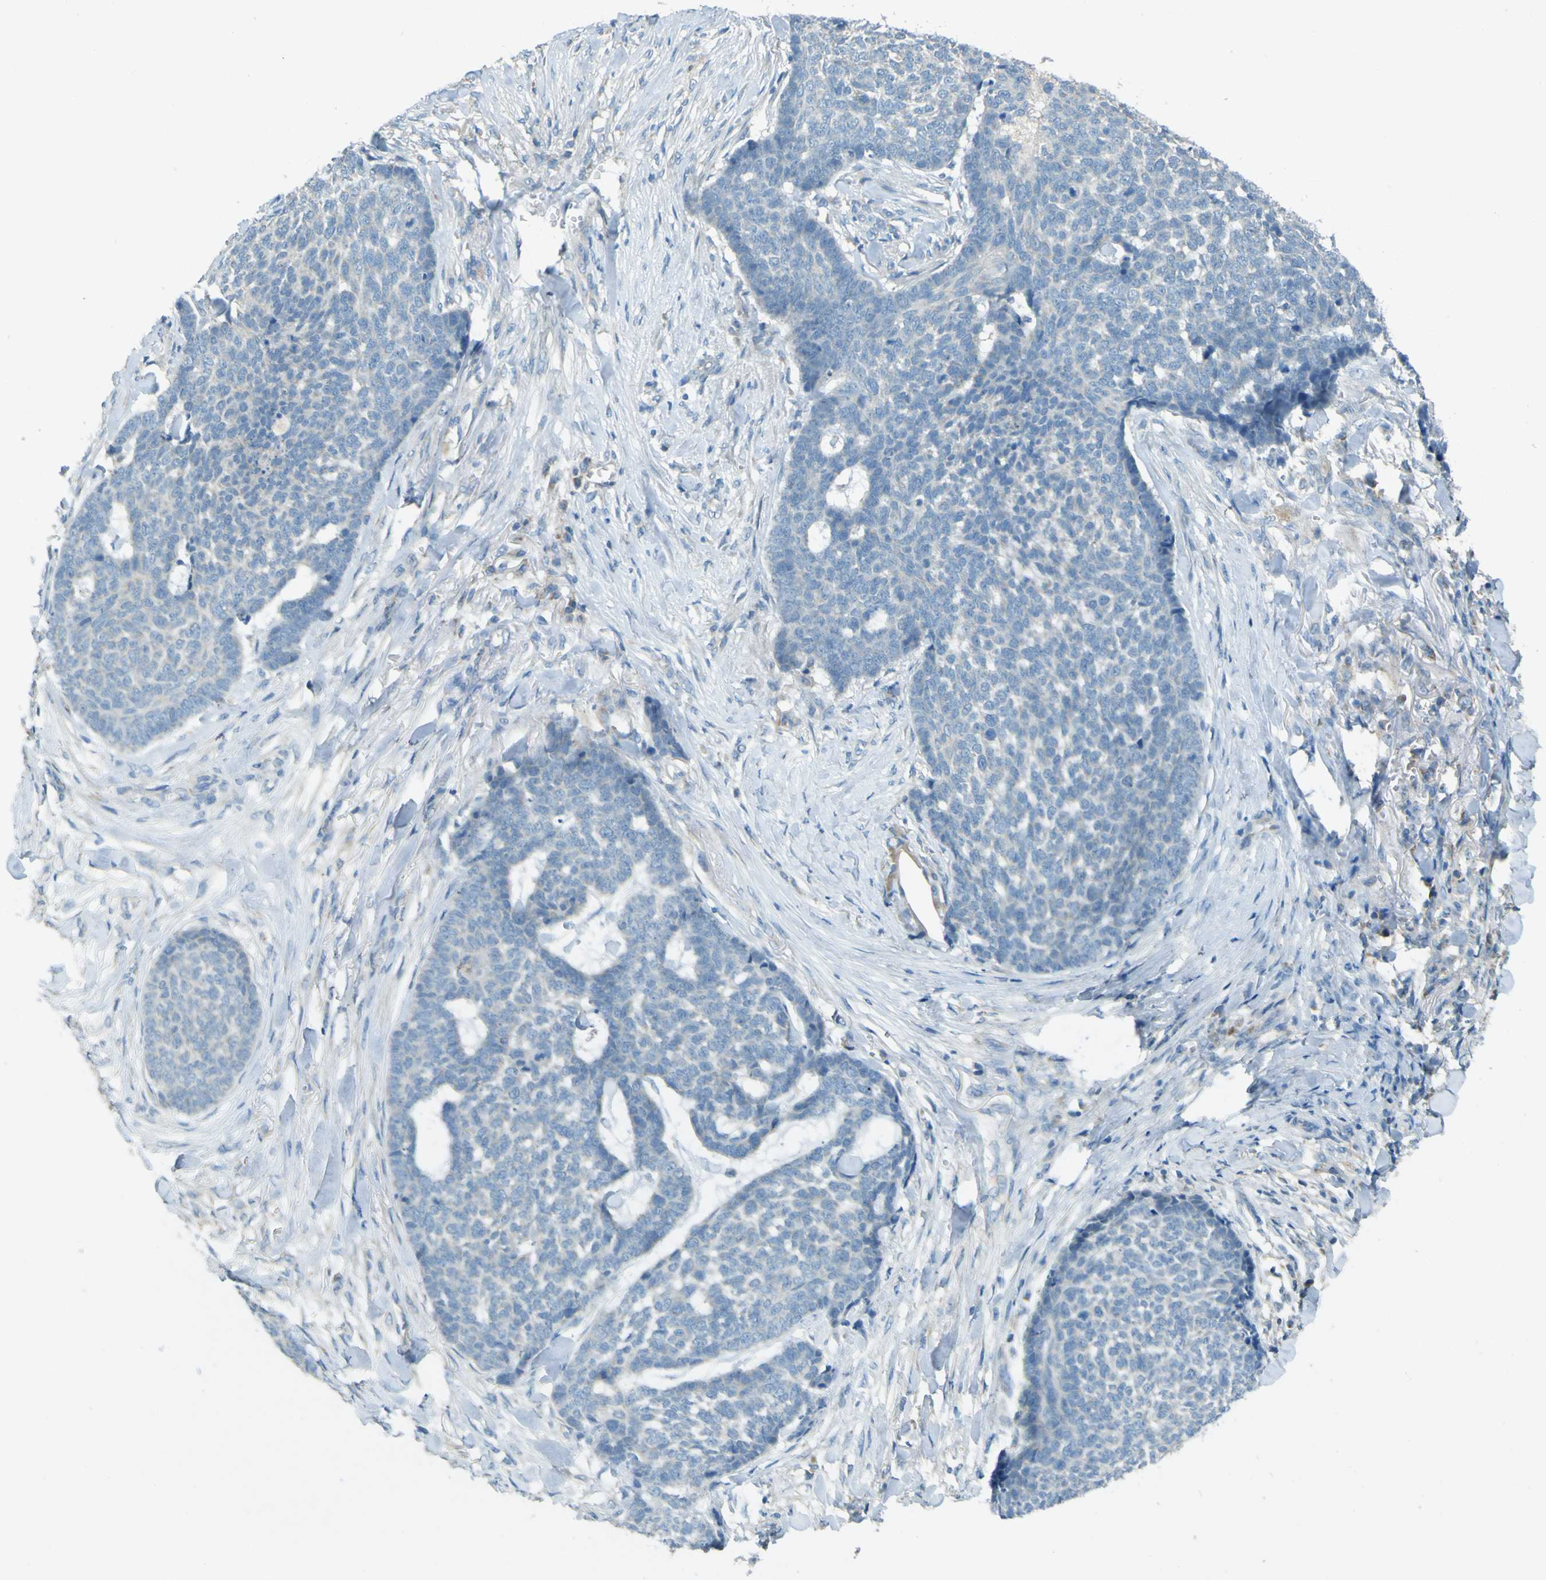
{"staining": {"intensity": "negative", "quantity": "none", "location": "none"}, "tissue": "skin cancer", "cell_type": "Tumor cells", "image_type": "cancer", "snomed": [{"axis": "morphology", "description": "Basal cell carcinoma"}, {"axis": "topography", "description": "Skin"}], "caption": "This is an immunohistochemistry (IHC) photomicrograph of human skin cancer (basal cell carcinoma). There is no expression in tumor cells.", "gene": "FKTN", "patient": {"sex": "male", "age": 84}}